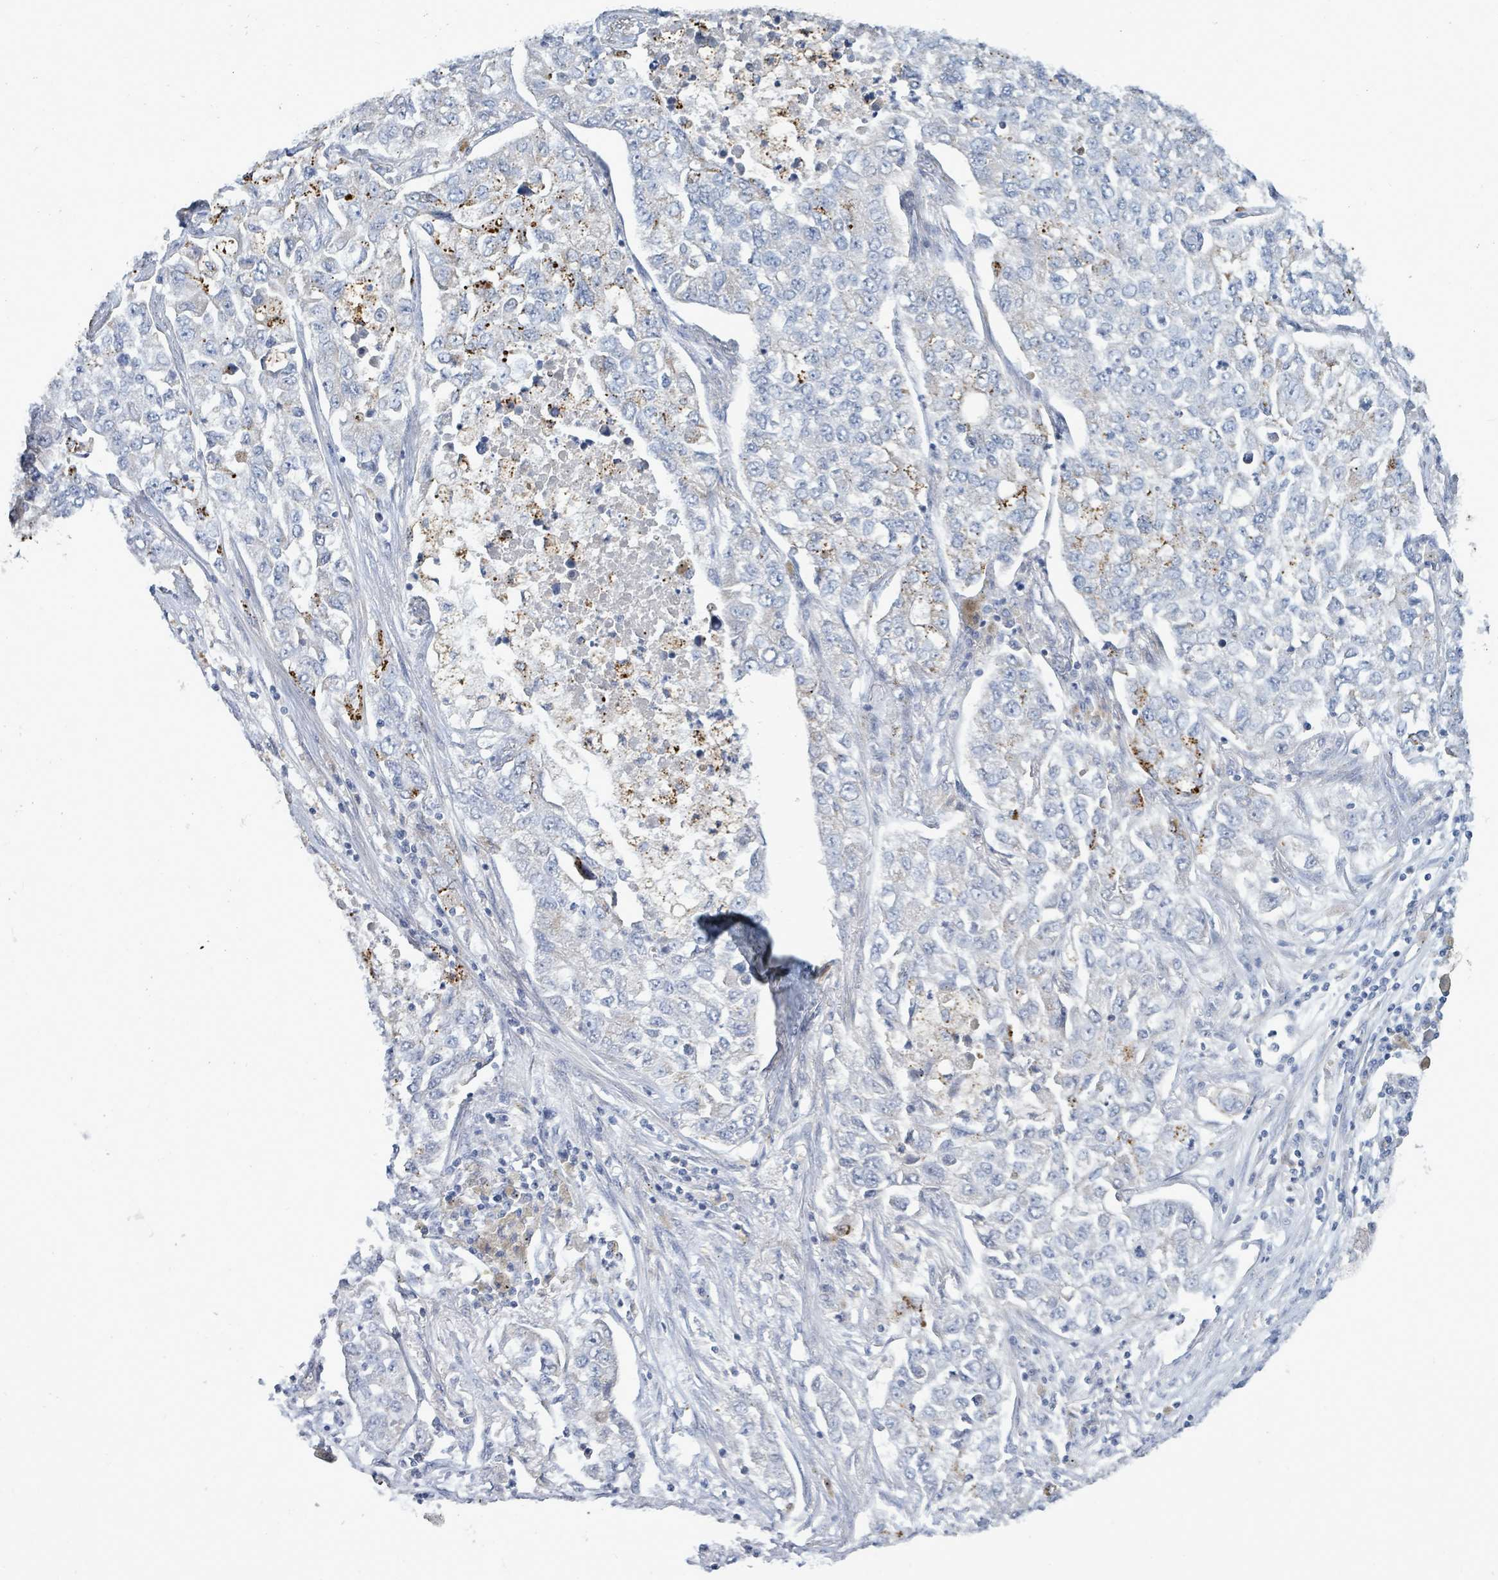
{"staining": {"intensity": "strong", "quantity": "<25%", "location": "cytoplasmic/membranous"}, "tissue": "lung cancer", "cell_type": "Tumor cells", "image_type": "cancer", "snomed": [{"axis": "morphology", "description": "Adenocarcinoma, NOS"}, {"axis": "topography", "description": "Lung"}], "caption": "A high-resolution photomicrograph shows immunohistochemistry (IHC) staining of adenocarcinoma (lung), which displays strong cytoplasmic/membranous staining in about <25% of tumor cells.", "gene": "ZFPM1", "patient": {"sex": "male", "age": 49}}